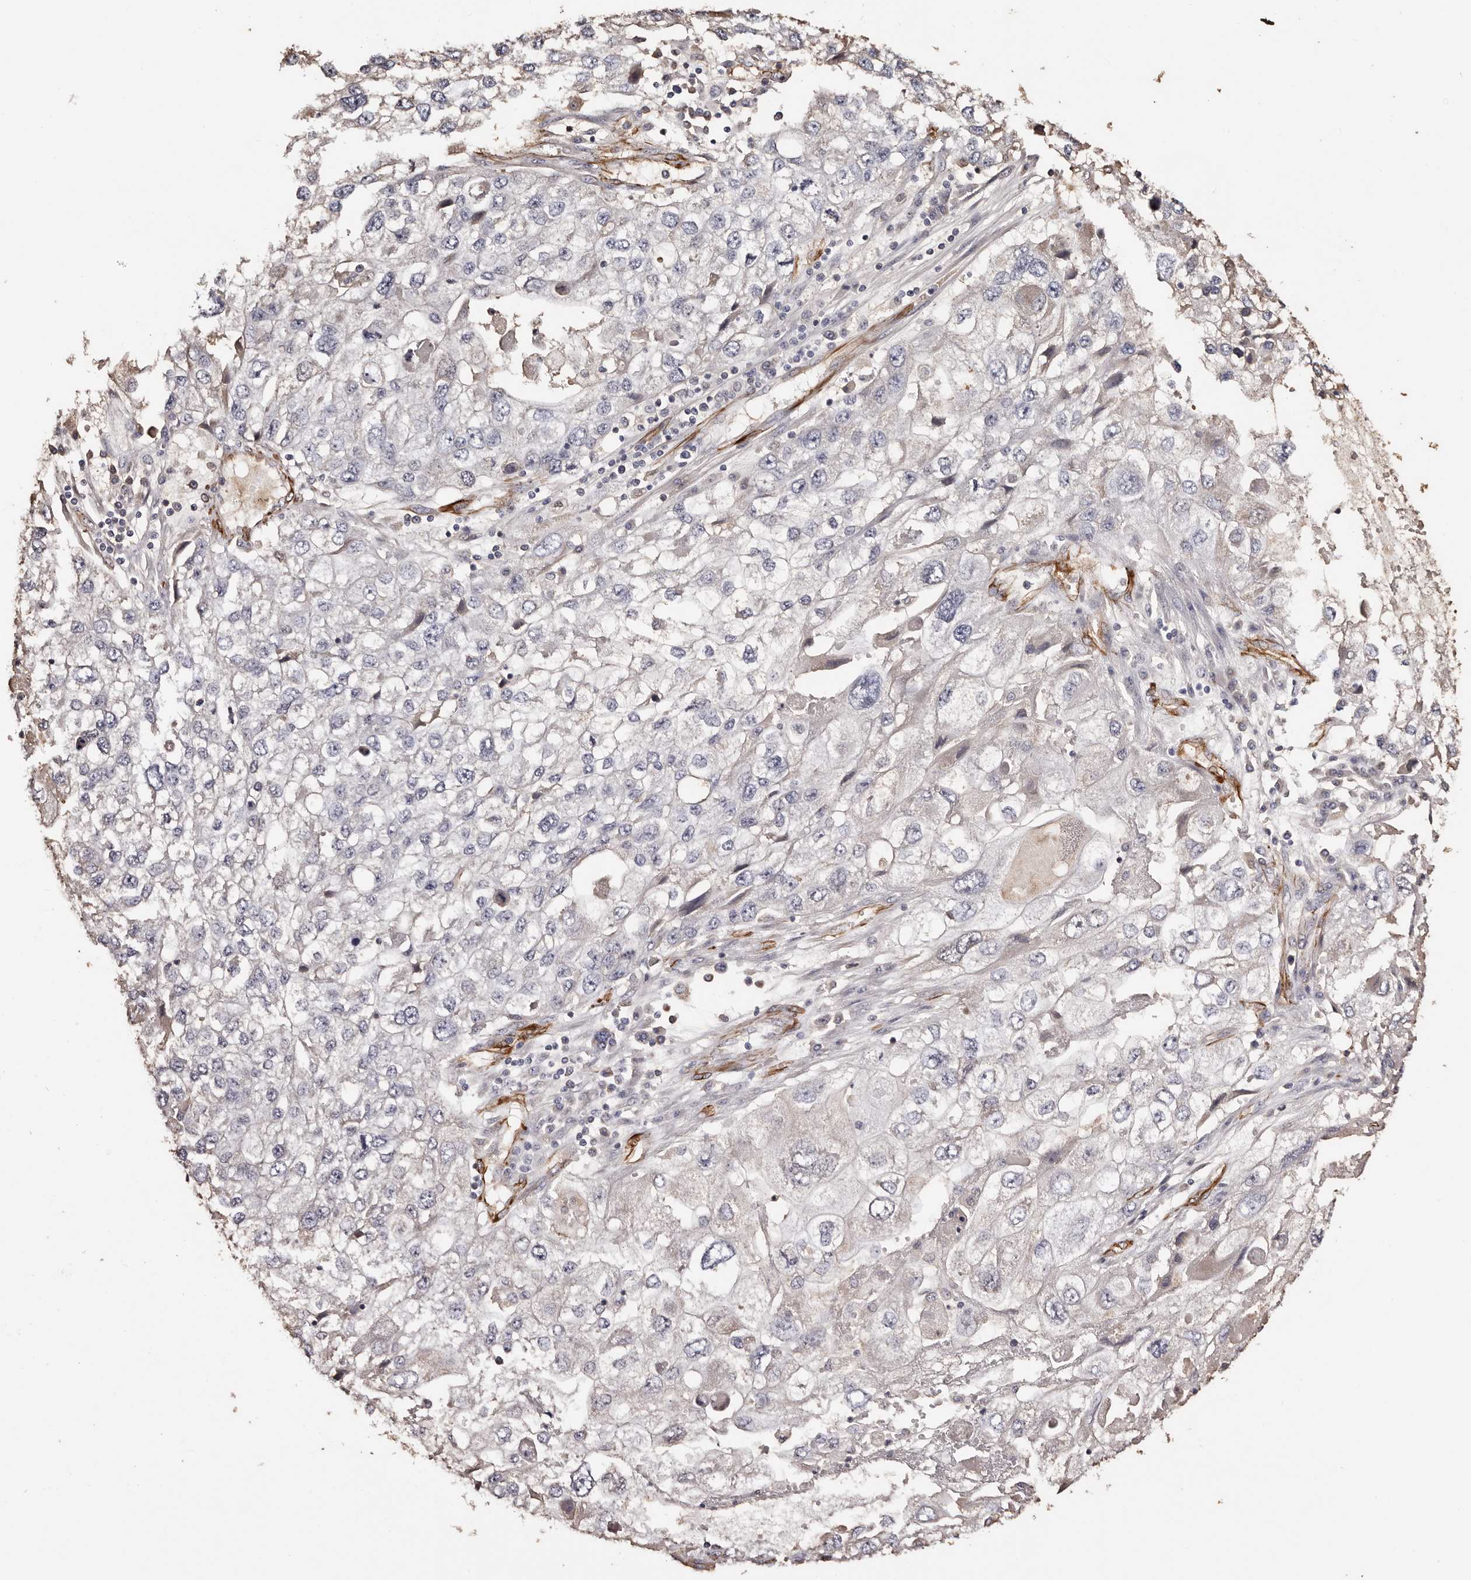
{"staining": {"intensity": "weak", "quantity": "<25%", "location": "cytoplasmic/membranous"}, "tissue": "endometrial cancer", "cell_type": "Tumor cells", "image_type": "cancer", "snomed": [{"axis": "morphology", "description": "Adenocarcinoma, NOS"}, {"axis": "topography", "description": "Endometrium"}], "caption": "Tumor cells show no significant protein staining in adenocarcinoma (endometrial).", "gene": "ZNF557", "patient": {"sex": "female", "age": 49}}